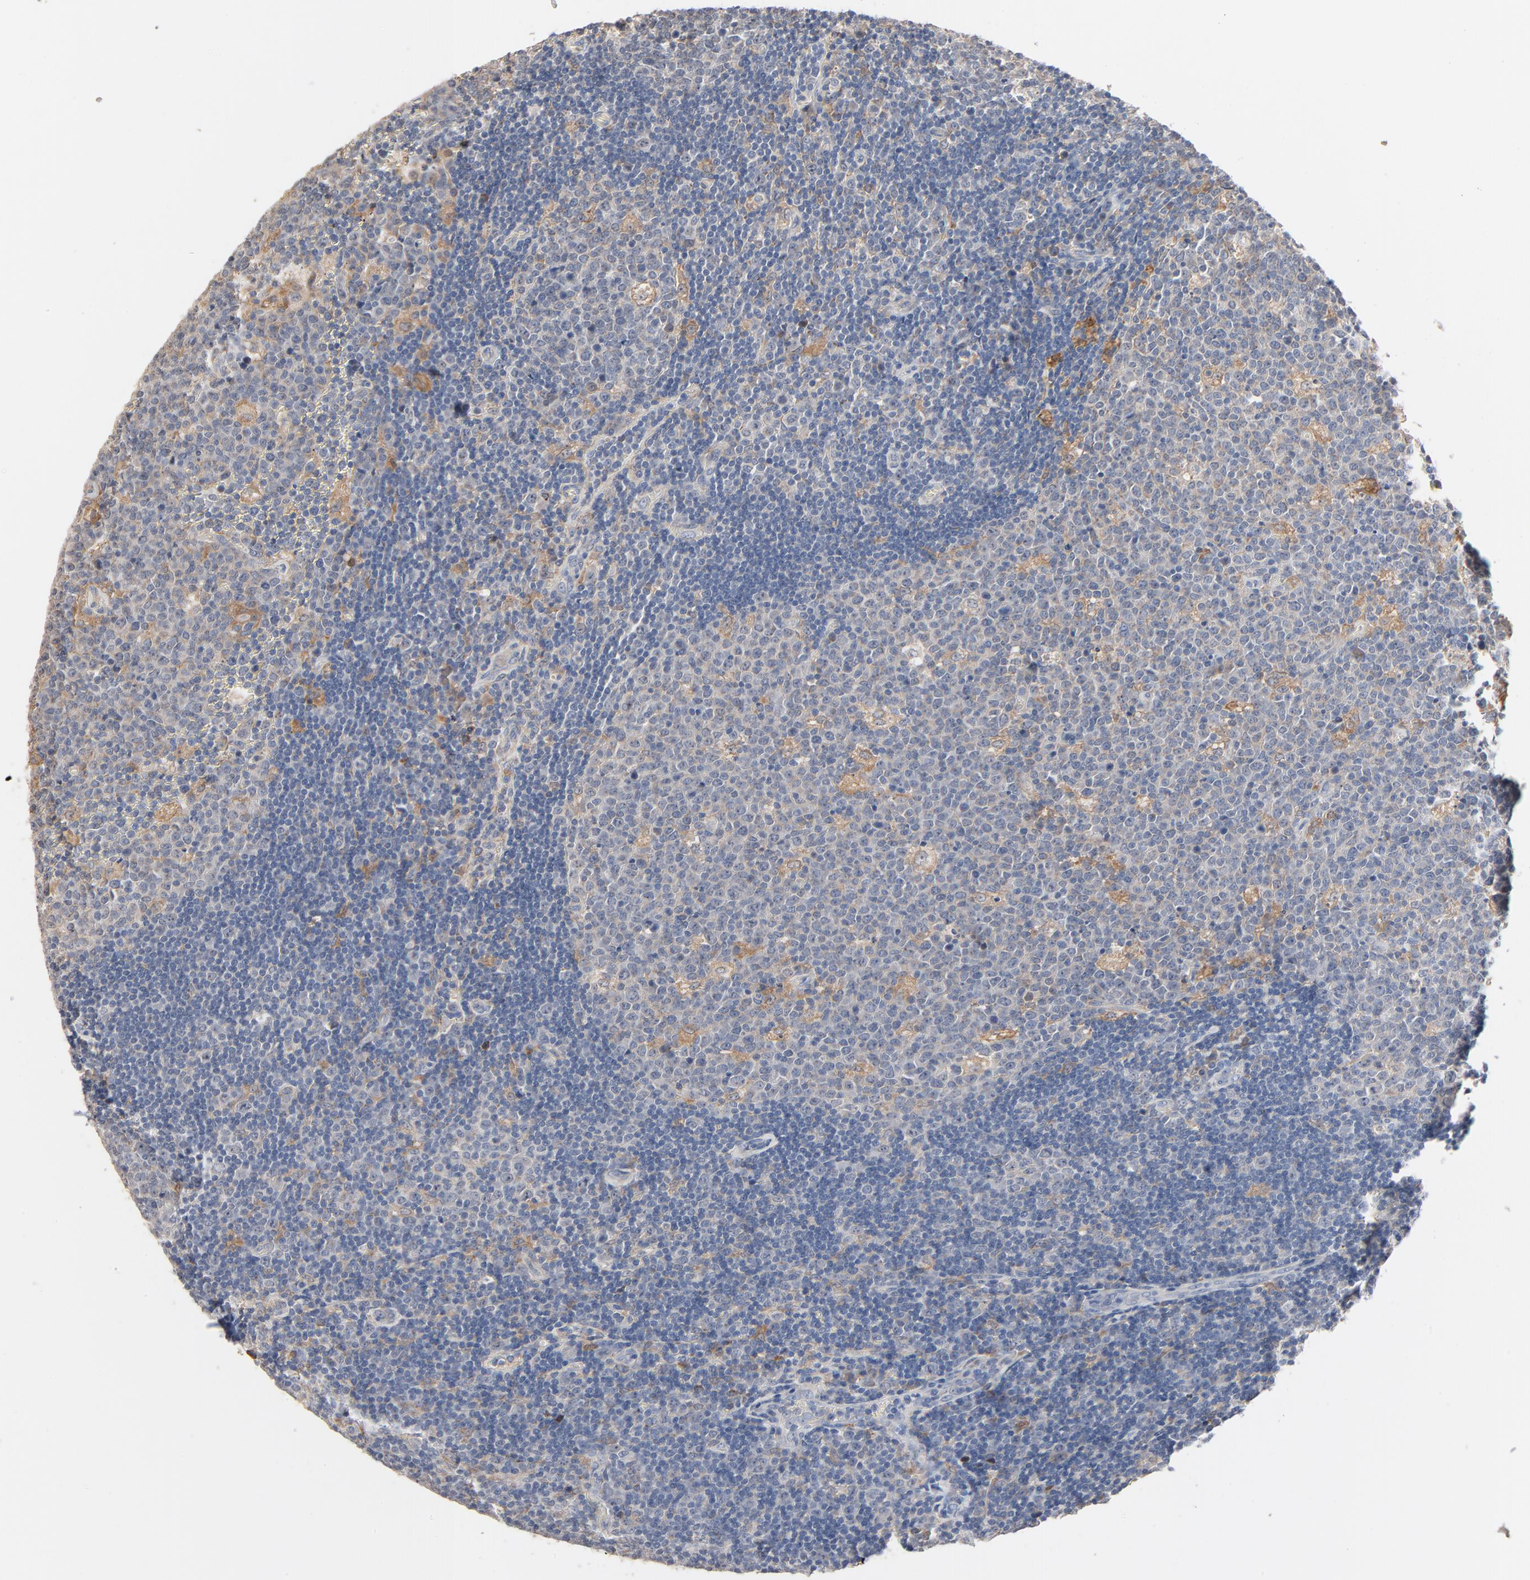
{"staining": {"intensity": "weak", "quantity": "<25%", "location": "cytoplasmic/membranous"}, "tissue": "lymph node", "cell_type": "Germinal center cells", "image_type": "normal", "snomed": [{"axis": "morphology", "description": "Normal tissue, NOS"}, {"axis": "topography", "description": "Lymph node"}, {"axis": "topography", "description": "Salivary gland"}], "caption": "Image shows no significant protein positivity in germinal center cells of benign lymph node.", "gene": "ZDHHC8", "patient": {"sex": "male", "age": 8}}